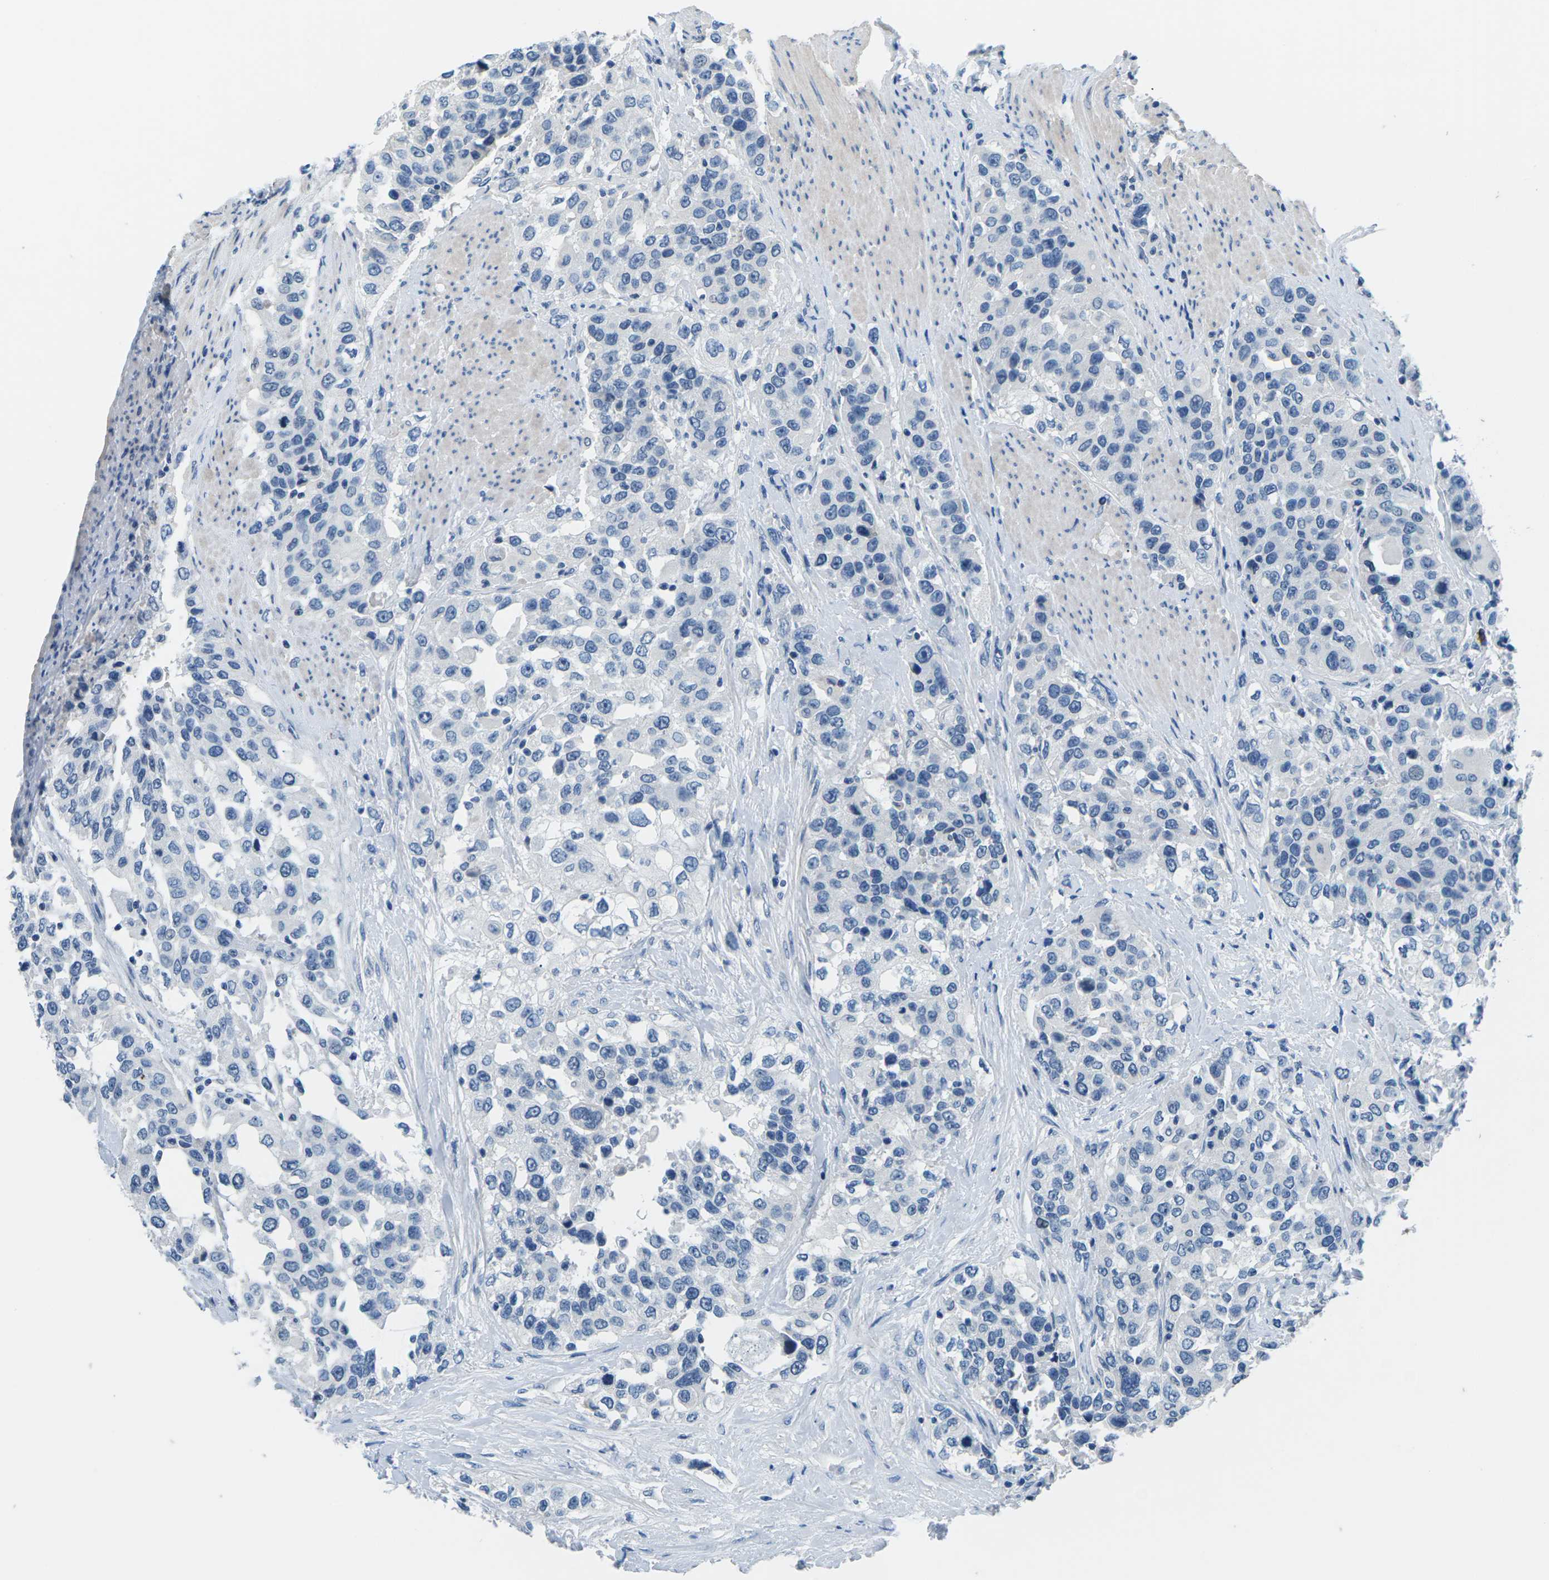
{"staining": {"intensity": "negative", "quantity": "none", "location": "none"}, "tissue": "urothelial cancer", "cell_type": "Tumor cells", "image_type": "cancer", "snomed": [{"axis": "morphology", "description": "Urothelial carcinoma, High grade"}, {"axis": "topography", "description": "Urinary bladder"}], "caption": "The histopathology image exhibits no staining of tumor cells in urothelial cancer.", "gene": "UMOD", "patient": {"sex": "female", "age": 80}}